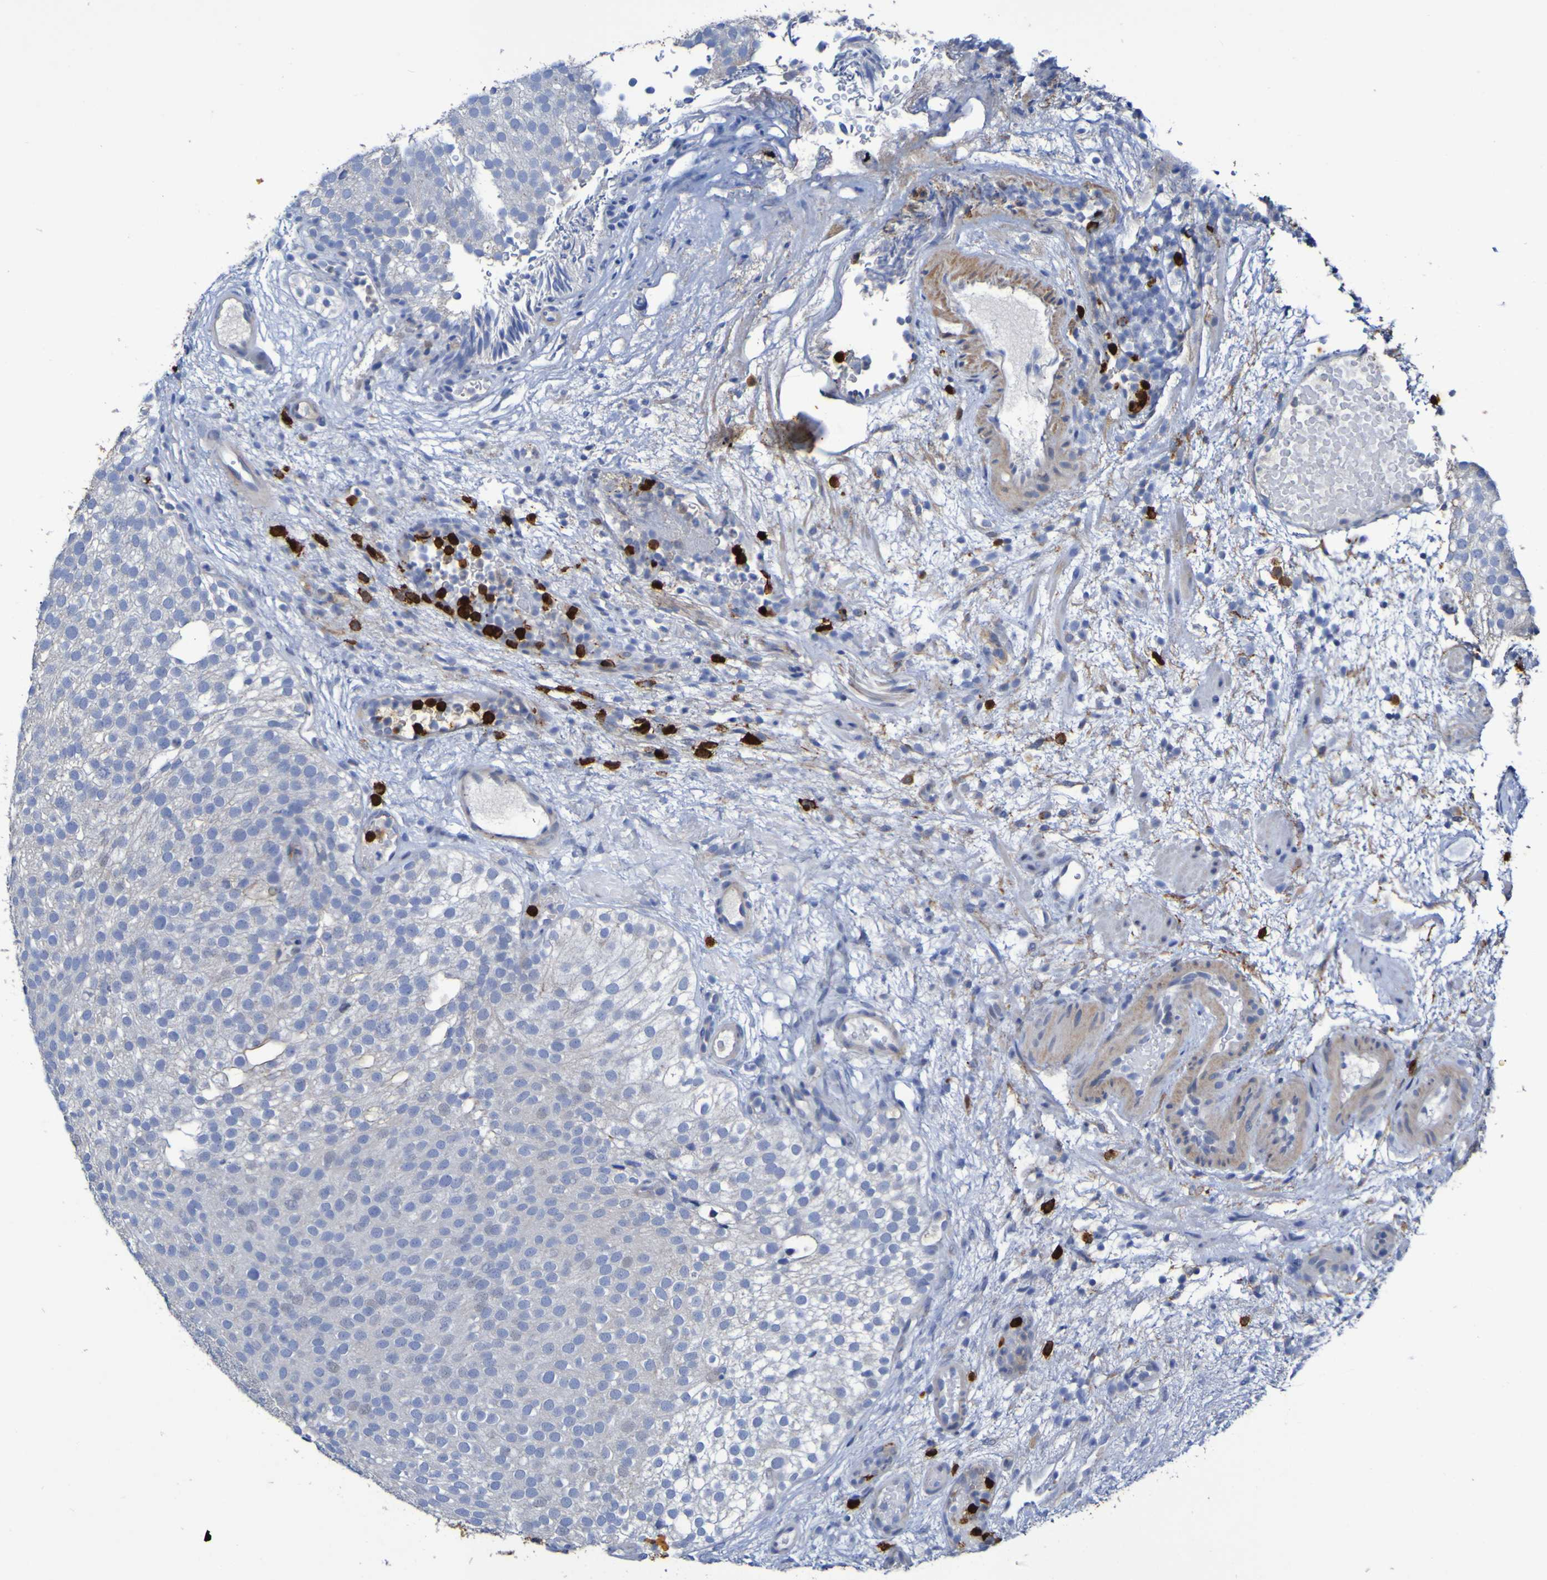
{"staining": {"intensity": "weak", "quantity": "<25%", "location": "cytoplasmic/membranous"}, "tissue": "urothelial cancer", "cell_type": "Tumor cells", "image_type": "cancer", "snomed": [{"axis": "morphology", "description": "Urothelial carcinoma, Low grade"}, {"axis": "topography", "description": "Urinary bladder"}], "caption": "A high-resolution micrograph shows immunohistochemistry staining of urothelial carcinoma (low-grade), which shows no significant staining in tumor cells. Brightfield microscopy of IHC stained with DAB (brown) and hematoxylin (blue), captured at high magnification.", "gene": "C11orf24", "patient": {"sex": "male", "age": 78}}